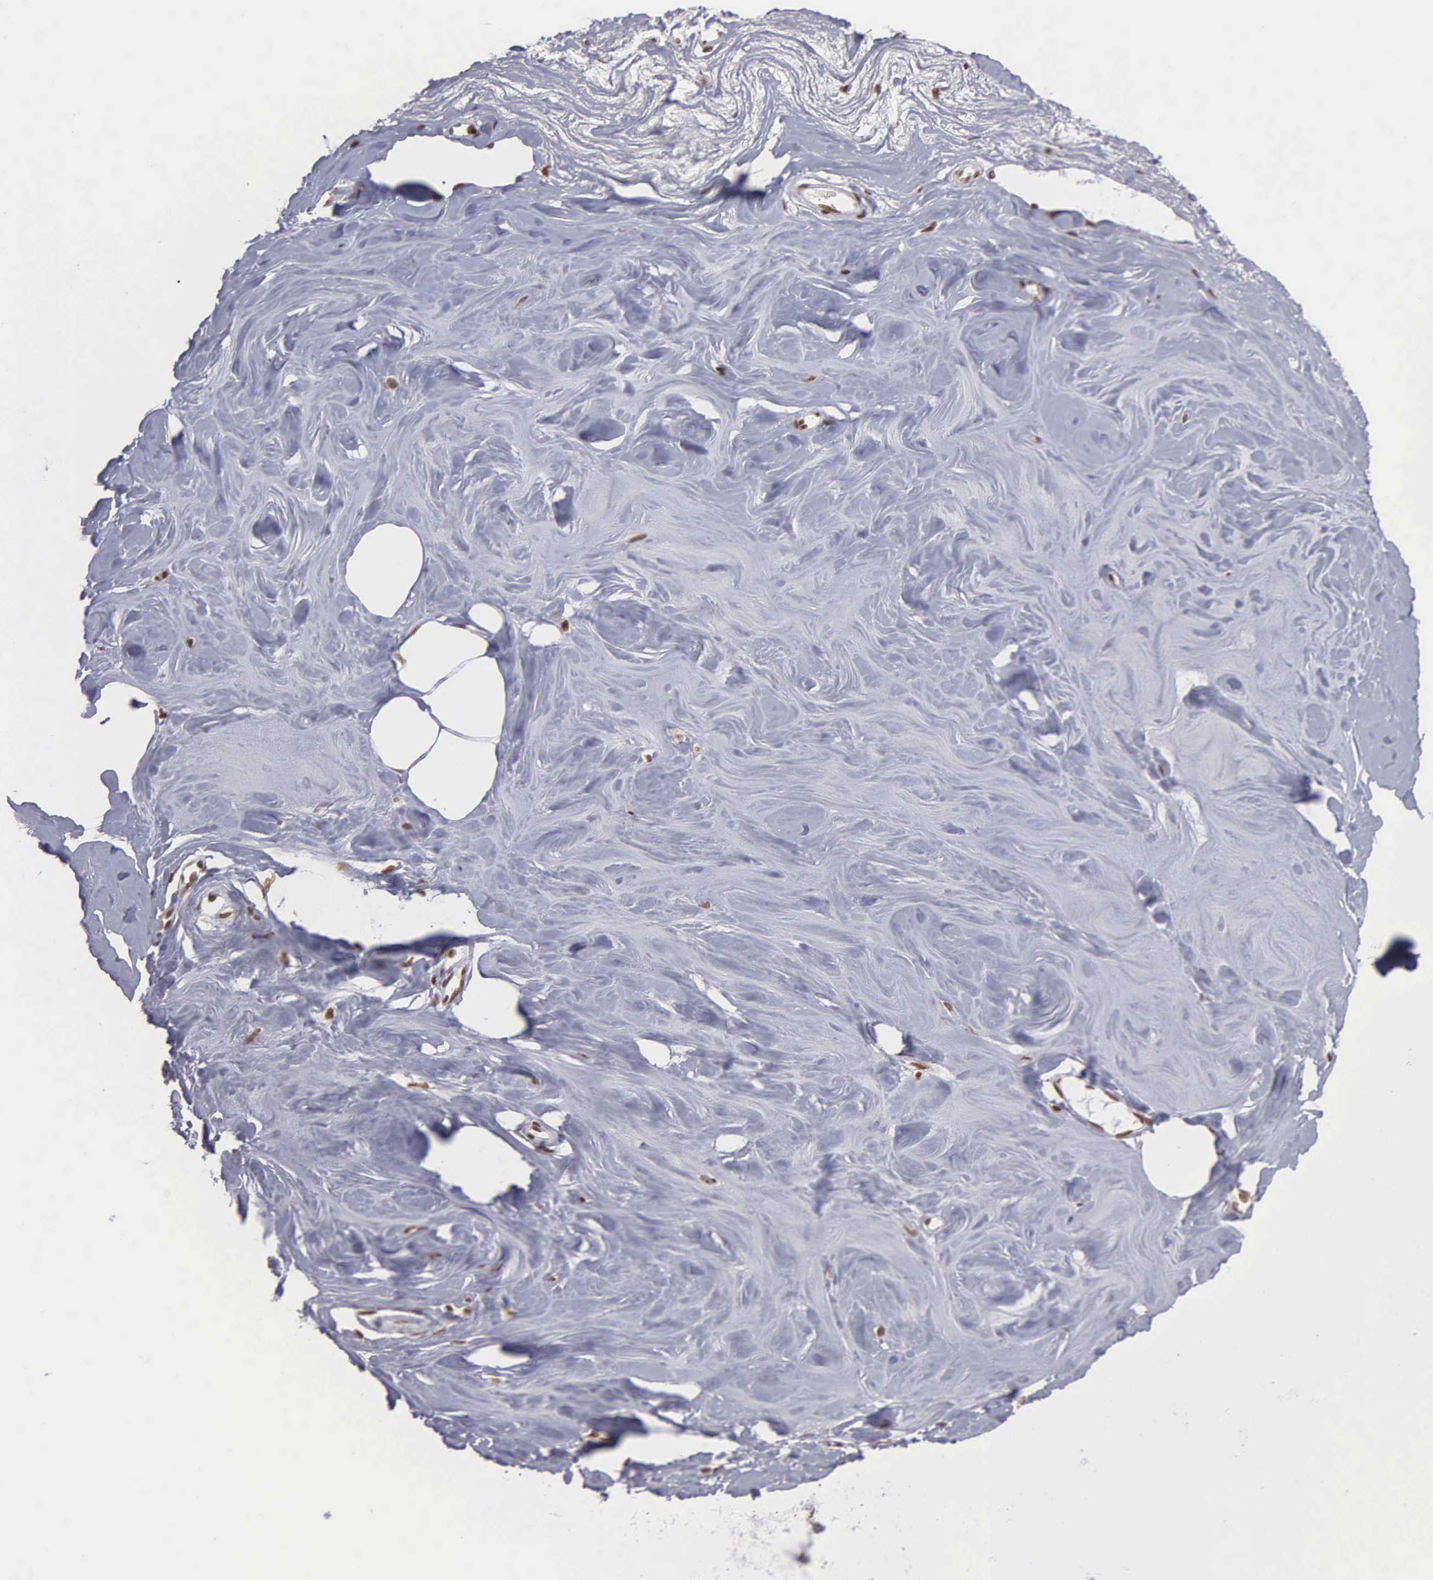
{"staining": {"intensity": "negative", "quantity": "none", "location": "none"}, "tissue": "breast", "cell_type": "Adipocytes", "image_type": "normal", "snomed": [{"axis": "morphology", "description": "Normal tissue, NOS"}, {"axis": "topography", "description": "Breast"}], "caption": "Normal breast was stained to show a protein in brown. There is no significant positivity in adipocytes. (DAB (3,3'-diaminobenzidine) immunohistochemistry, high magnification).", "gene": "BRD1", "patient": {"sex": "female", "age": 54}}